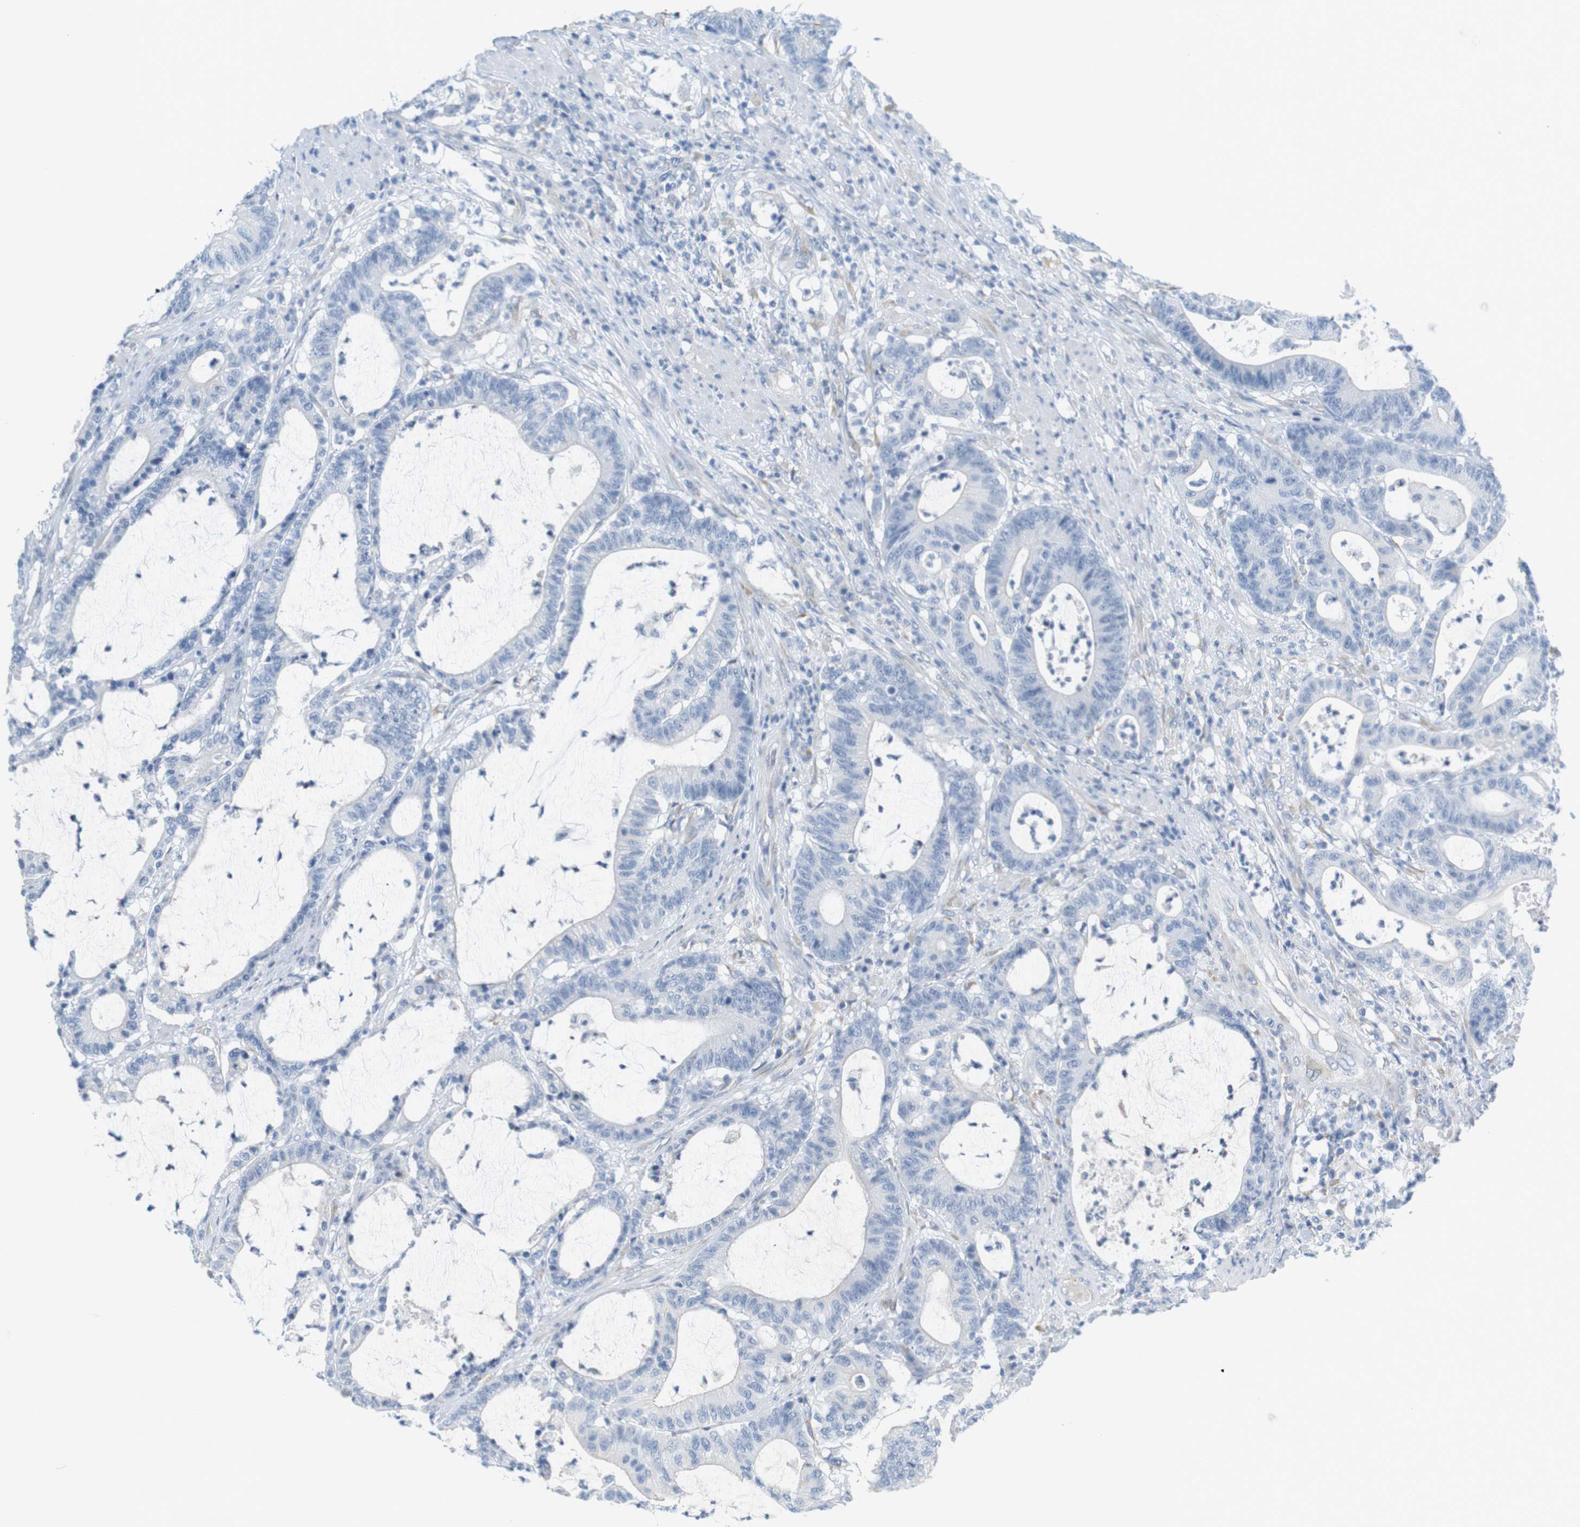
{"staining": {"intensity": "negative", "quantity": "none", "location": "none"}, "tissue": "colorectal cancer", "cell_type": "Tumor cells", "image_type": "cancer", "snomed": [{"axis": "morphology", "description": "Adenocarcinoma, NOS"}, {"axis": "topography", "description": "Colon"}], "caption": "IHC photomicrograph of human colorectal cancer (adenocarcinoma) stained for a protein (brown), which displays no positivity in tumor cells.", "gene": "RGS9", "patient": {"sex": "female", "age": 84}}